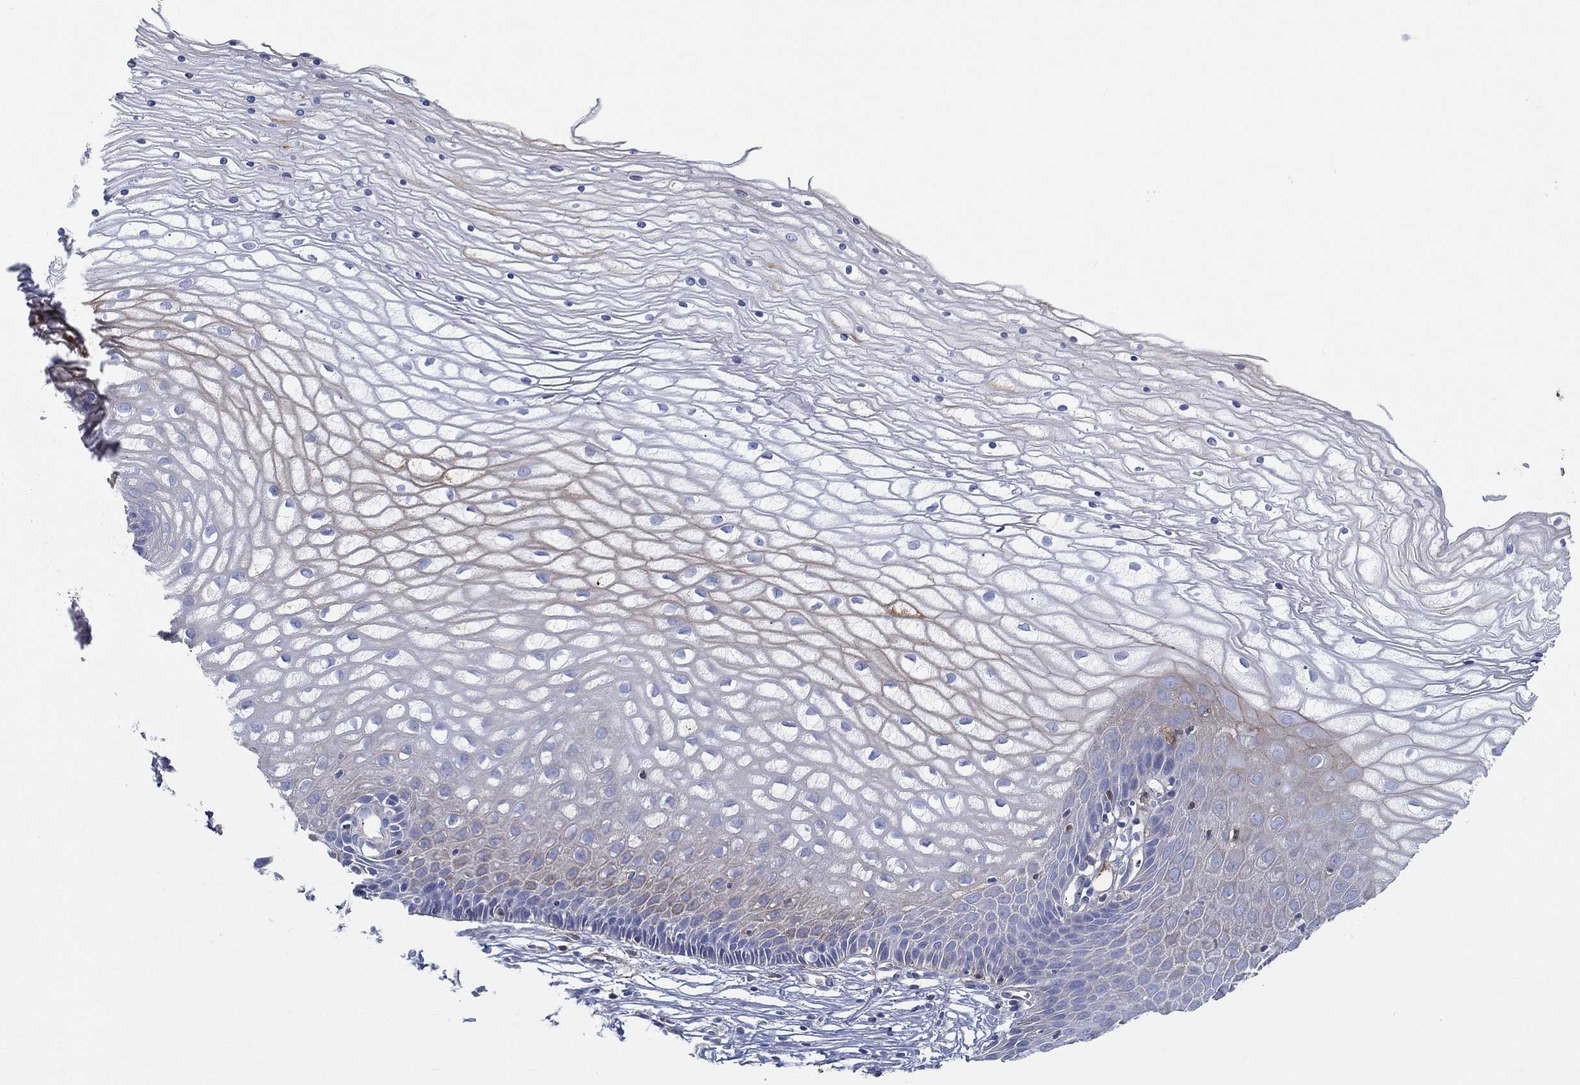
{"staining": {"intensity": "negative", "quantity": "none", "location": "none"}, "tissue": "cervix", "cell_type": "Glandular cells", "image_type": "normal", "snomed": [{"axis": "morphology", "description": "Normal tissue, NOS"}, {"axis": "topography", "description": "Cervix"}], "caption": "Glandular cells show no significant staining in unremarkable cervix. Brightfield microscopy of immunohistochemistry (IHC) stained with DAB (3,3'-diaminobenzidine) (brown) and hematoxylin (blue), captured at high magnification.", "gene": "IFNB1", "patient": {"sex": "female", "age": 35}}